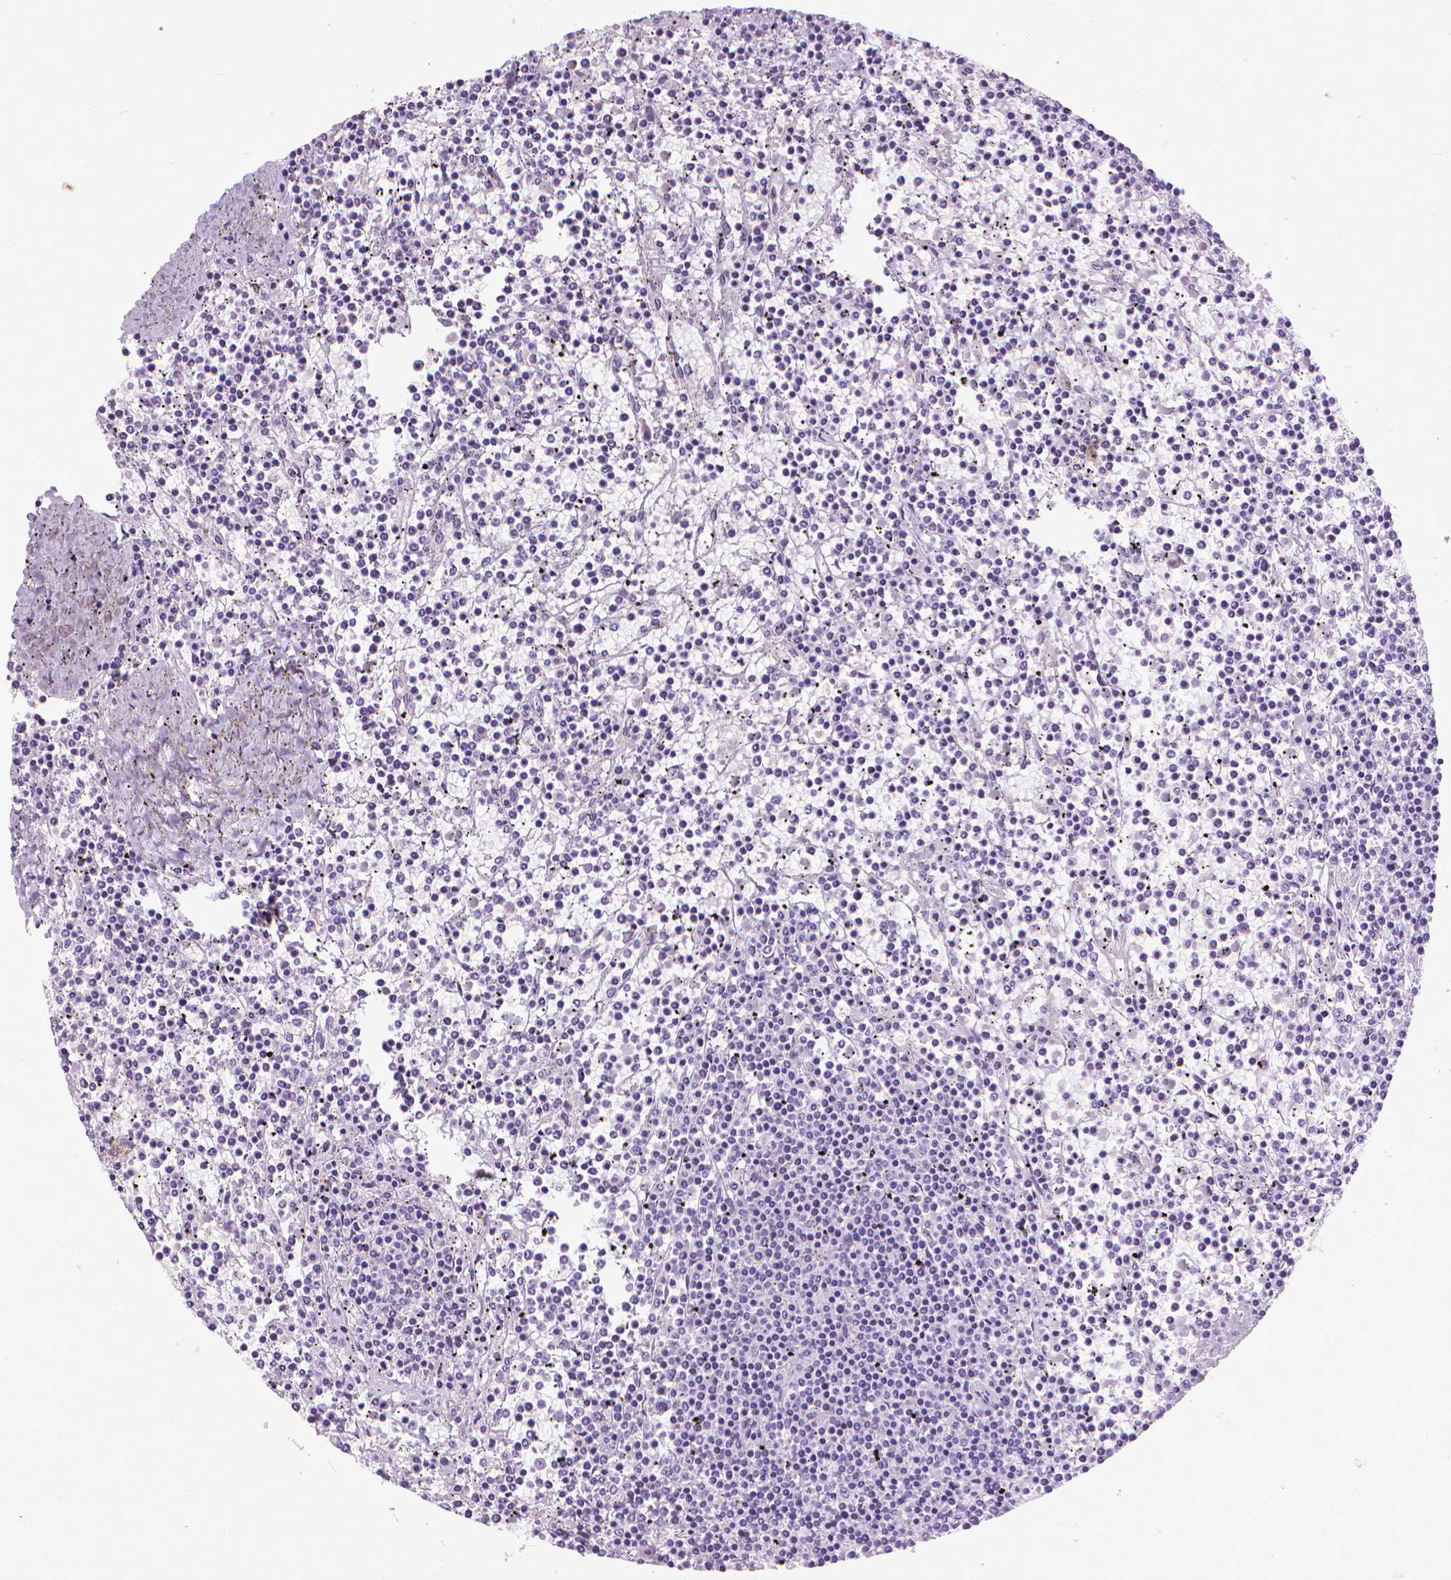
{"staining": {"intensity": "negative", "quantity": "none", "location": "none"}, "tissue": "lymphoma", "cell_type": "Tumor cells", "image_type": "cancer", "snomed": [{"axis": "morphology", "description": "Malignant lymphoma, non-Hodgkin's type, Low grade"}, {"axis": "topography", "description": "Spleen"}], "caption": "This is an IHC photomicrograph of malignant lymphoma, non-Hodgkin's type (low-grade). There is no expression in tumor cells.", "gene": "KRT5", "patient": {"sex": "female", "age": 19}}